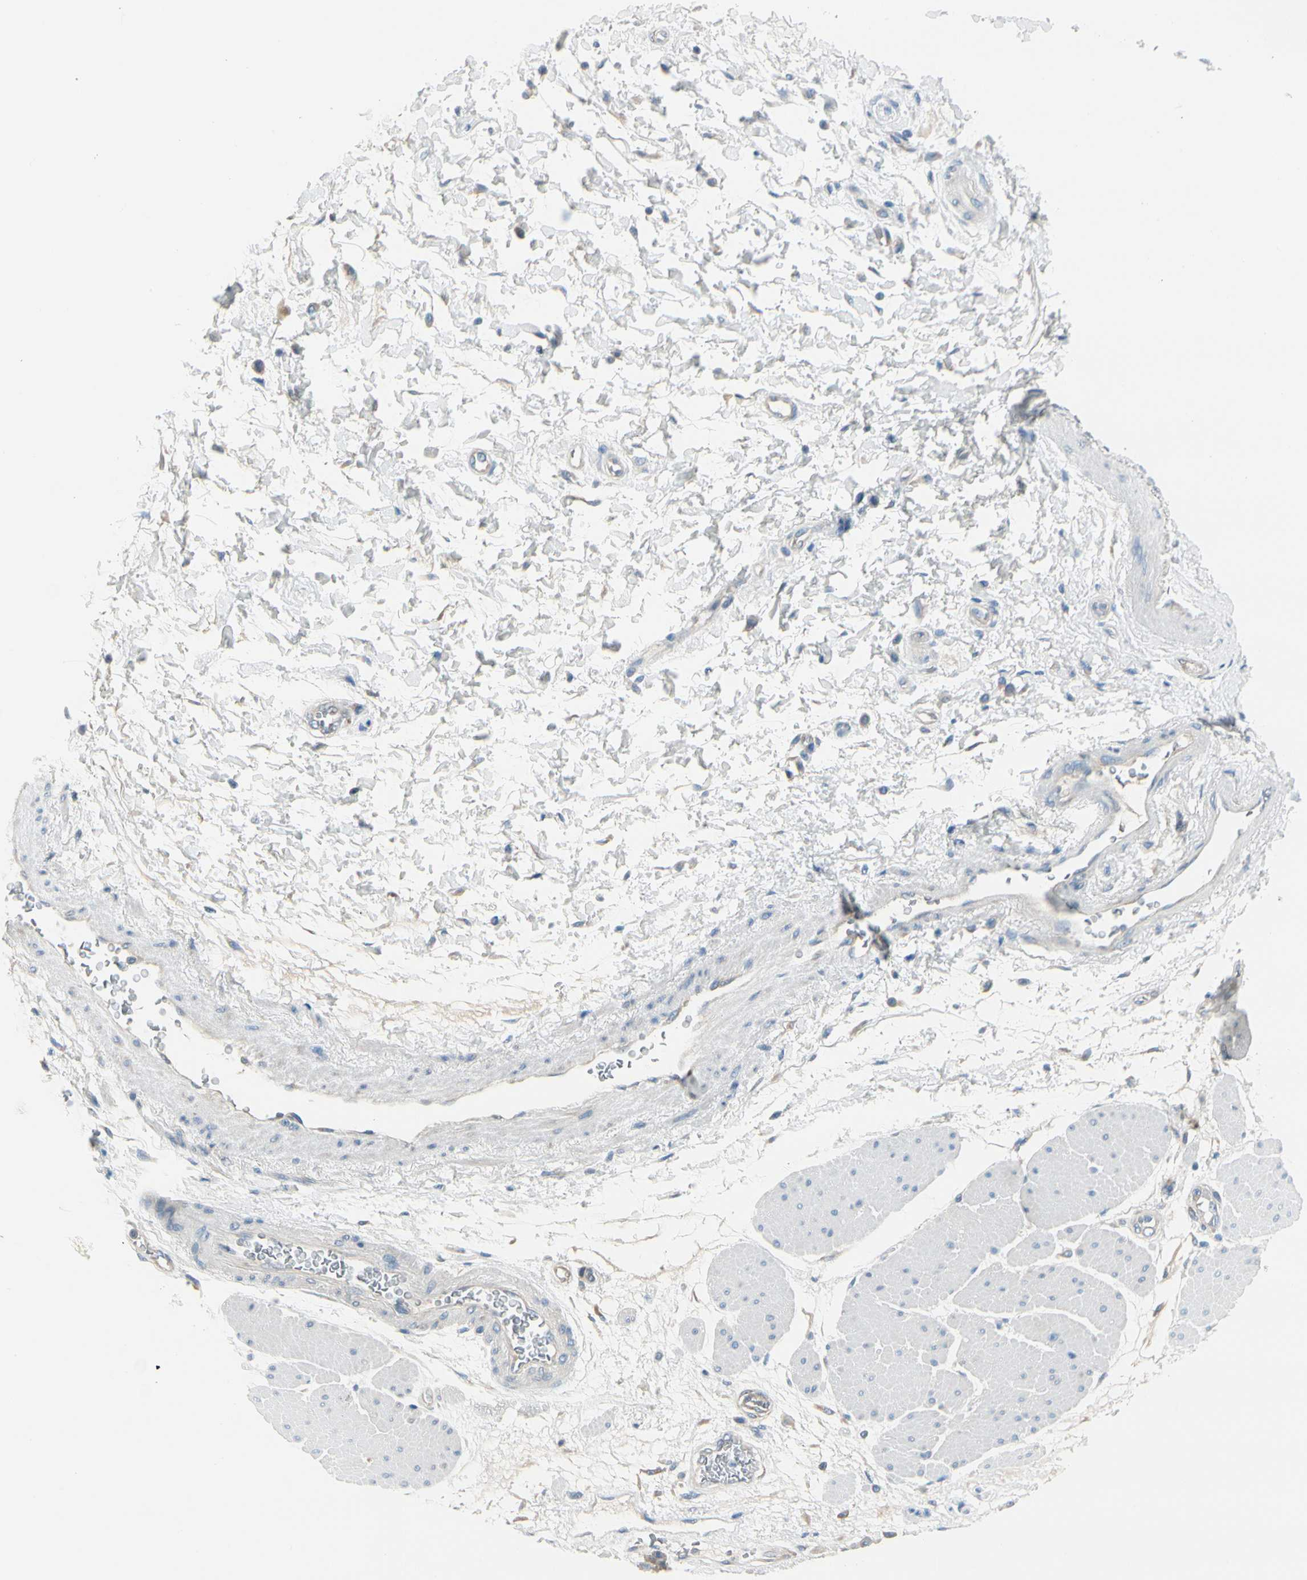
{"staining": {"intensity": "weak", "quantity": "<25%", "location": "cytoplasmic/membranous"}, "tissue": "esophagus", "cell_type": "Squamous epithelial cells", "image_type": "normal", "snomed": [{"axis": "morphology", "description": "Normal tissue, NOS"}, {"axis": "topography", "description": "Esophagus"}], "caption": "Squamous epithelial cells are negative for brown protein staining in normal esophagus. (Brightfield microscopy of DAB (3,3'-diaminobenzidine) immunohistochemistry at high magnification).", "gene": "DUSP12", "patient": {"sex": "female", "age": 72}}